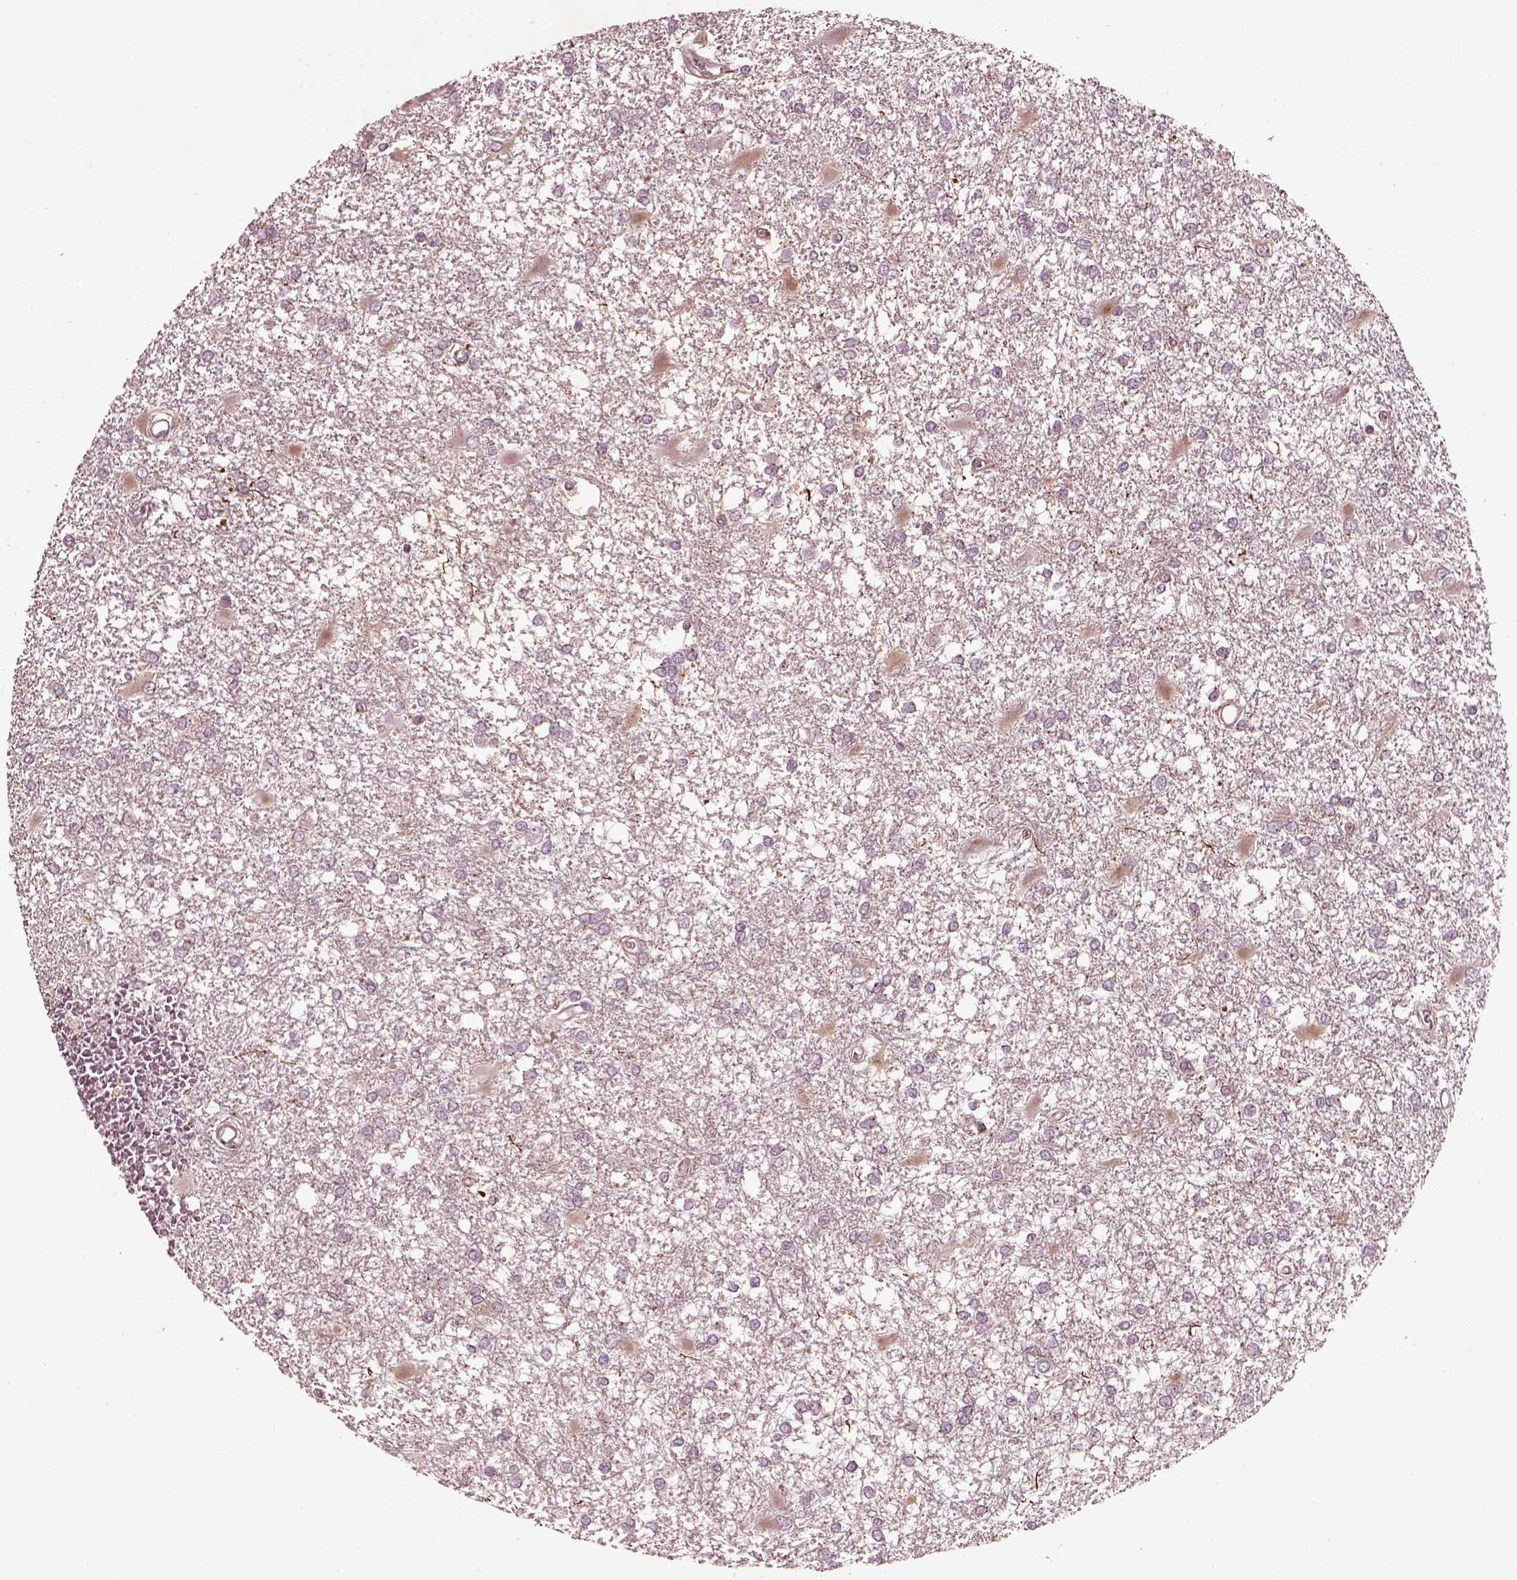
{"staining": {"intensity": "negative", "quantity": "none", "location": "none"}, "tissue": "glioma", "cell_type": "Tumor cells", "image_type": "cancer", "snomed": [{"axis": "morphology", "description": "Glioma, malignant, High grade"}, {"axis": "topography", "description": "Cerebral cortex"}], "caption": "The immunohistochemistry (IHC) image has no significant expression in tumor cells of high-grade glioma (malignant) tissue.", "gene": "EFEMP1", "patient": {"sex": "male", "age": 79}}